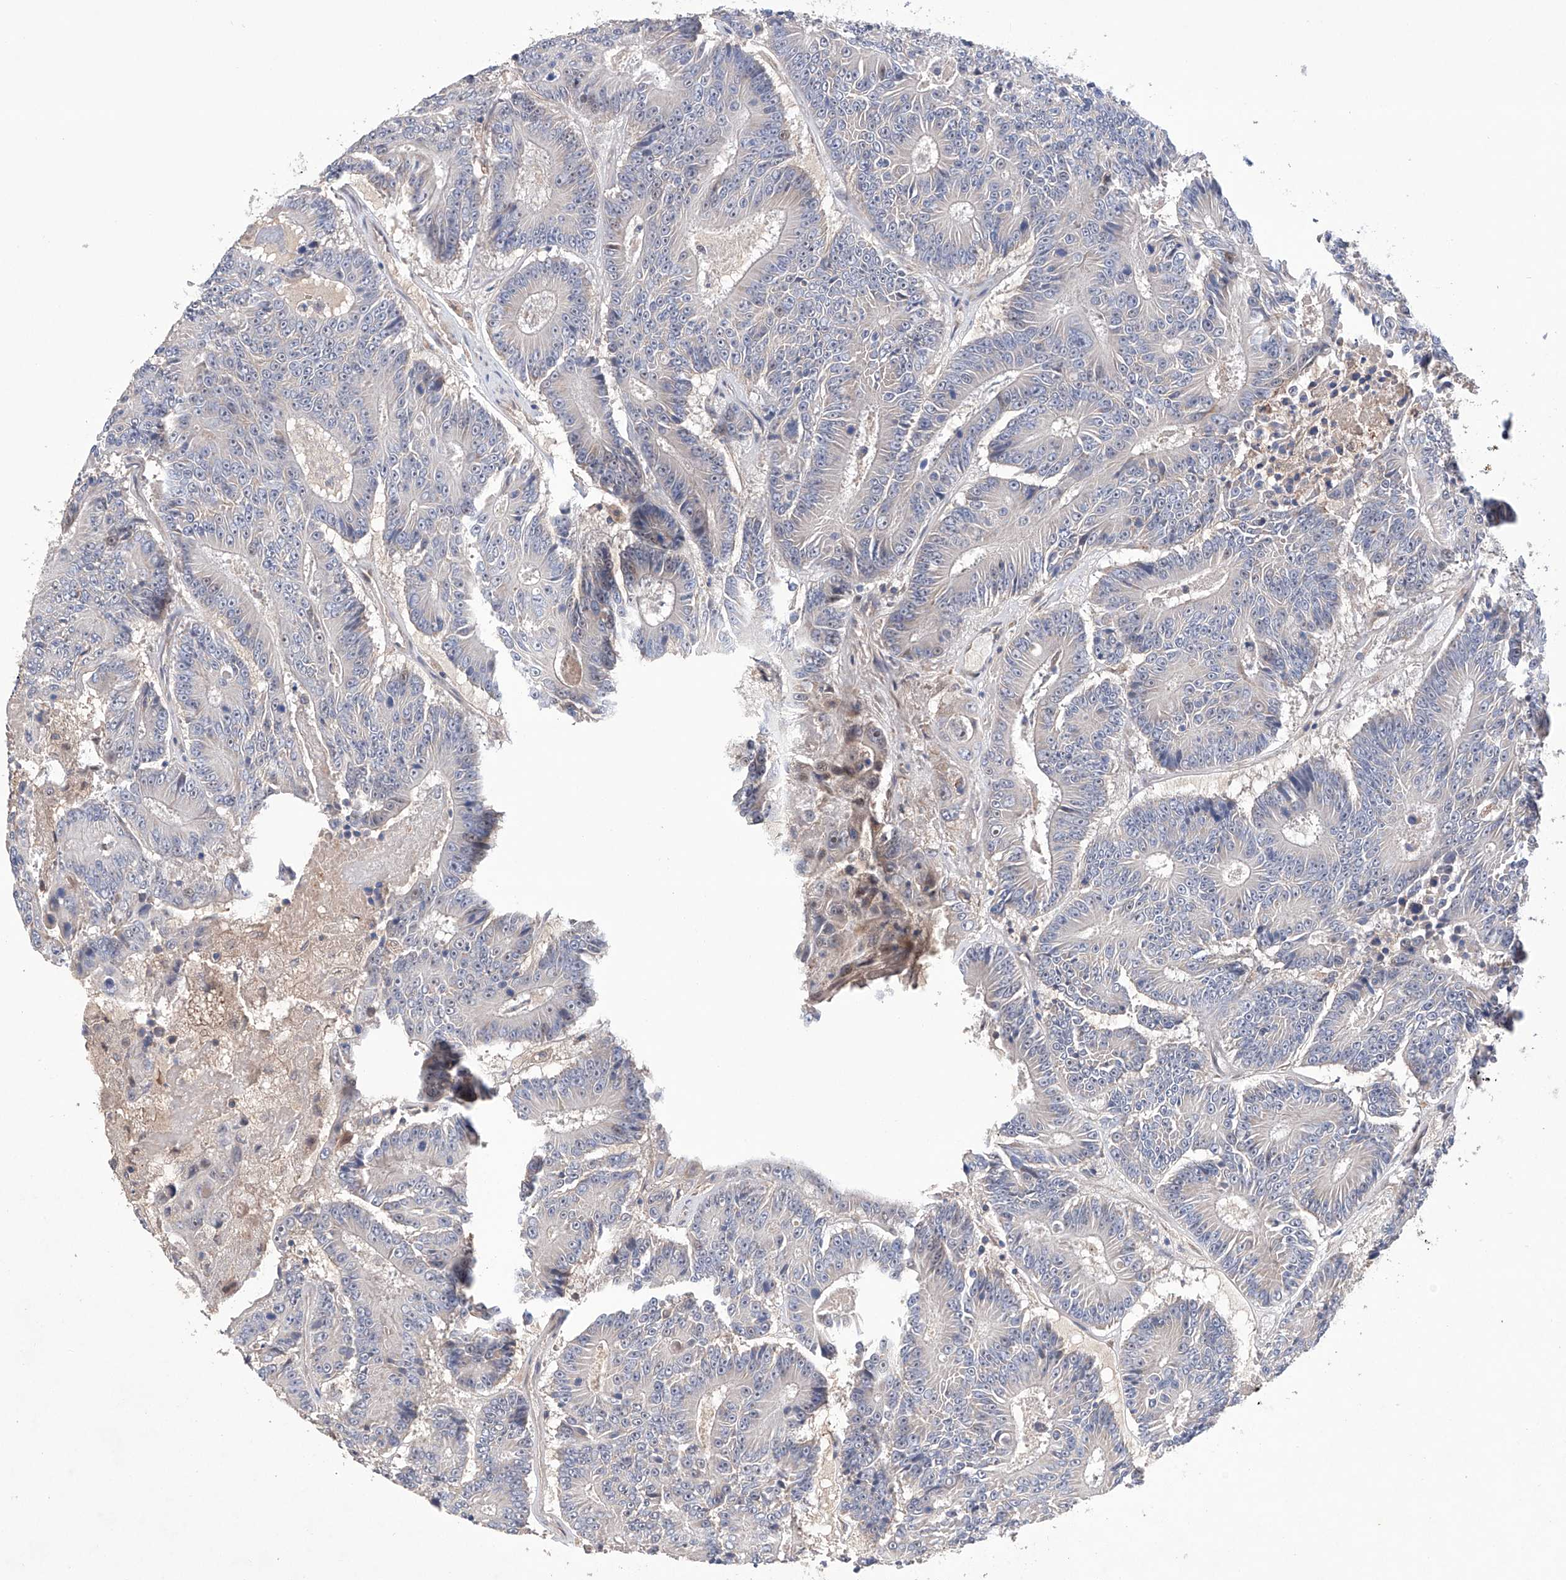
{"staining": {"intensity": "negative", "quantity": "none", "location": "none"}, "tissue": "colorectal cancer", "cell_type": "Tumor cells", "image_type": "cancer", "snomed": [{"axis": "morphology", "description": "Adenocarcinoma, NOS"}, {"axis": "topography", "description": "Colon"}], "caption": "Immunohistochemistry of human colorectal adenocarcinoma shows no positivity in tumor cells.", "gene": "AFG1L", "patient": {"sex": "male", "age": 83}}